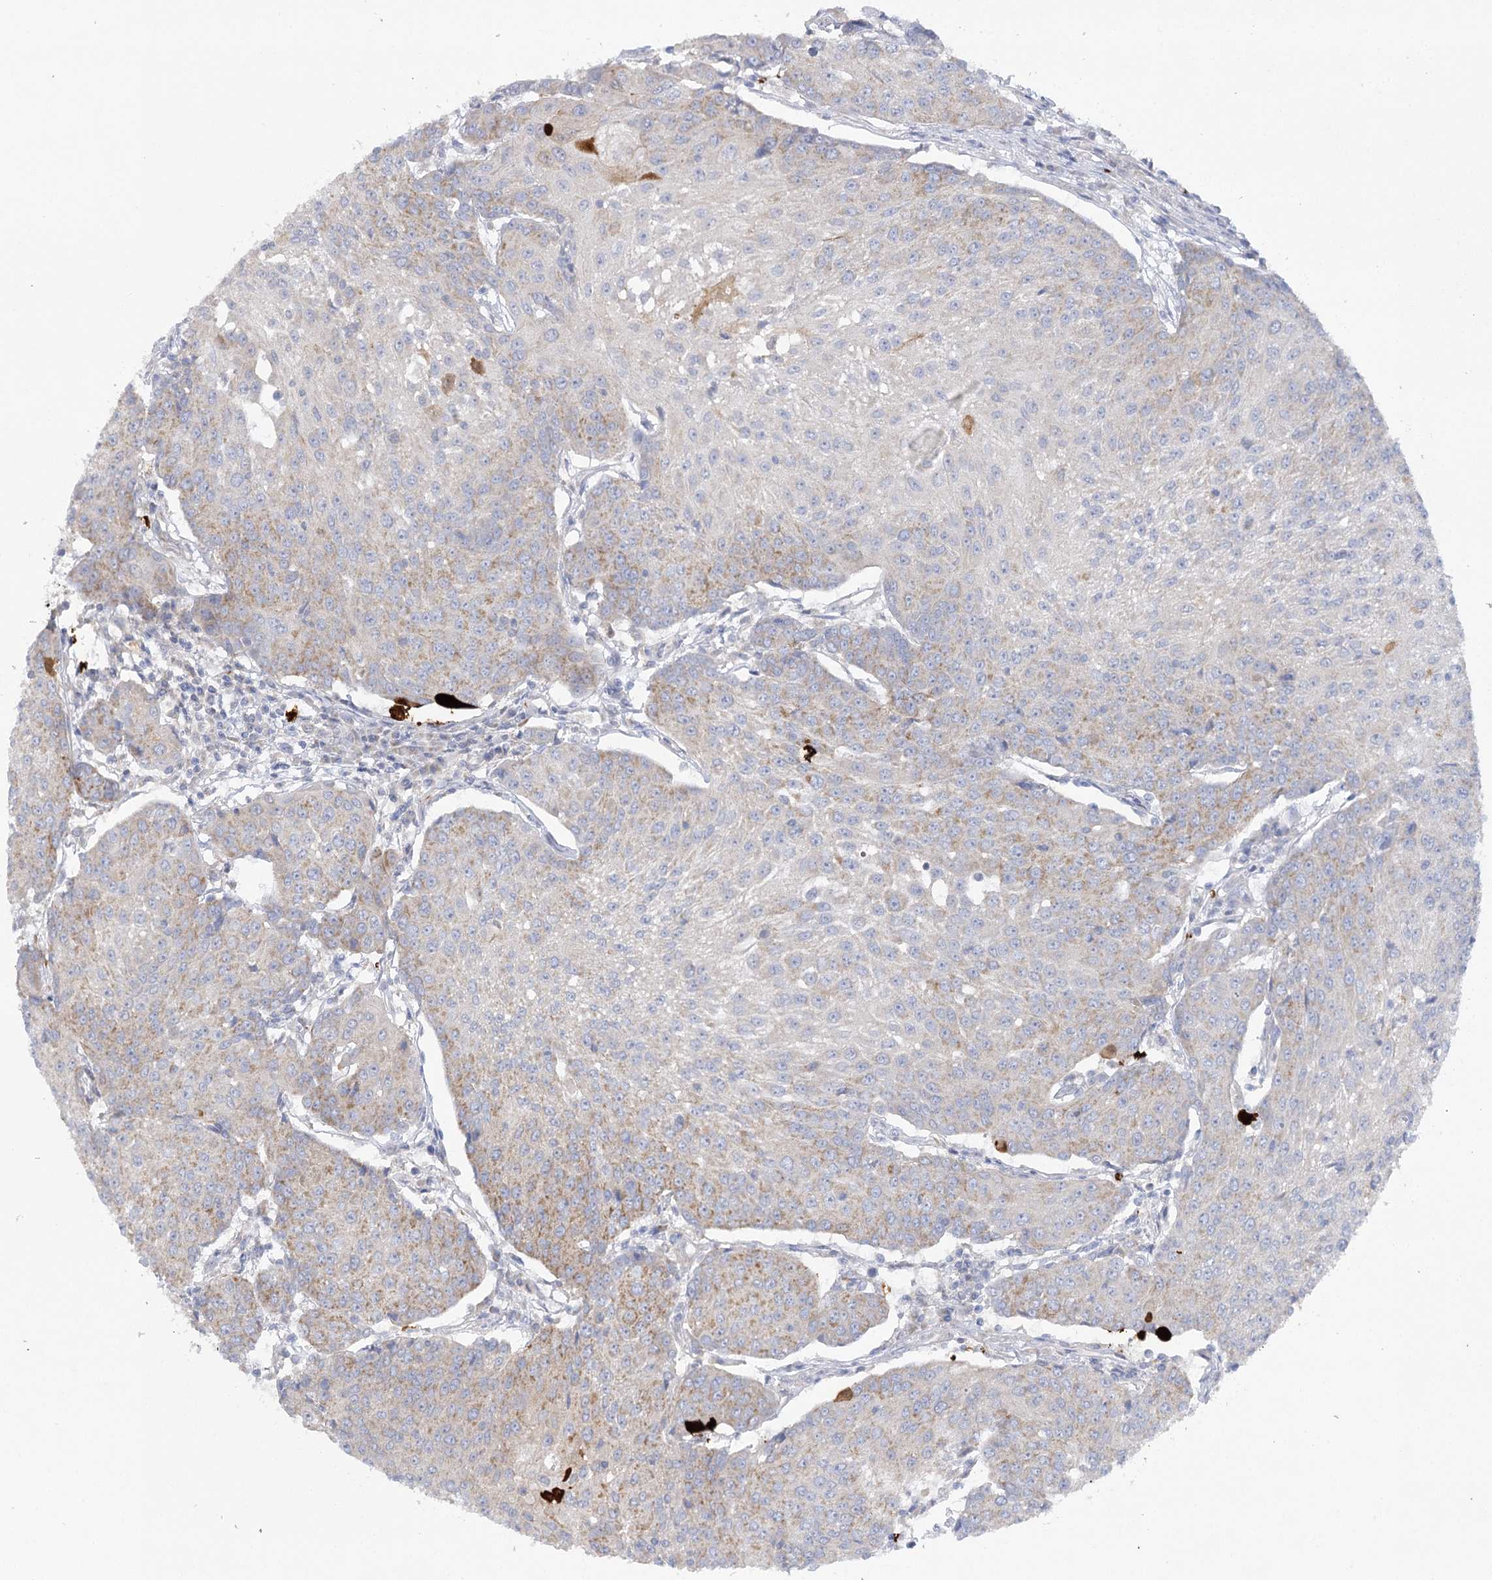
{"staining": {"intensity": "weak", "quantity": "25%-75%", "location": "cytoplasmic/membranous"}, "tissue": "urothelial cancer", "cell_type": "Tumor cells", "image_type": "cancer", "snomed": [{"axis": "morphology", "description": "Urothelial carcinoma, High grade"}, {"axis": "topography", "description": "Urinary bladder"}], "caption": "Urothelial cancer stained for a protein (brown) exhibits weak cytoplasmic/membranous positive expression in approximately 25%-75% of tumor cells.", "gene": "DHTKD1", "patient": {"sex": "female", "age": 85}}